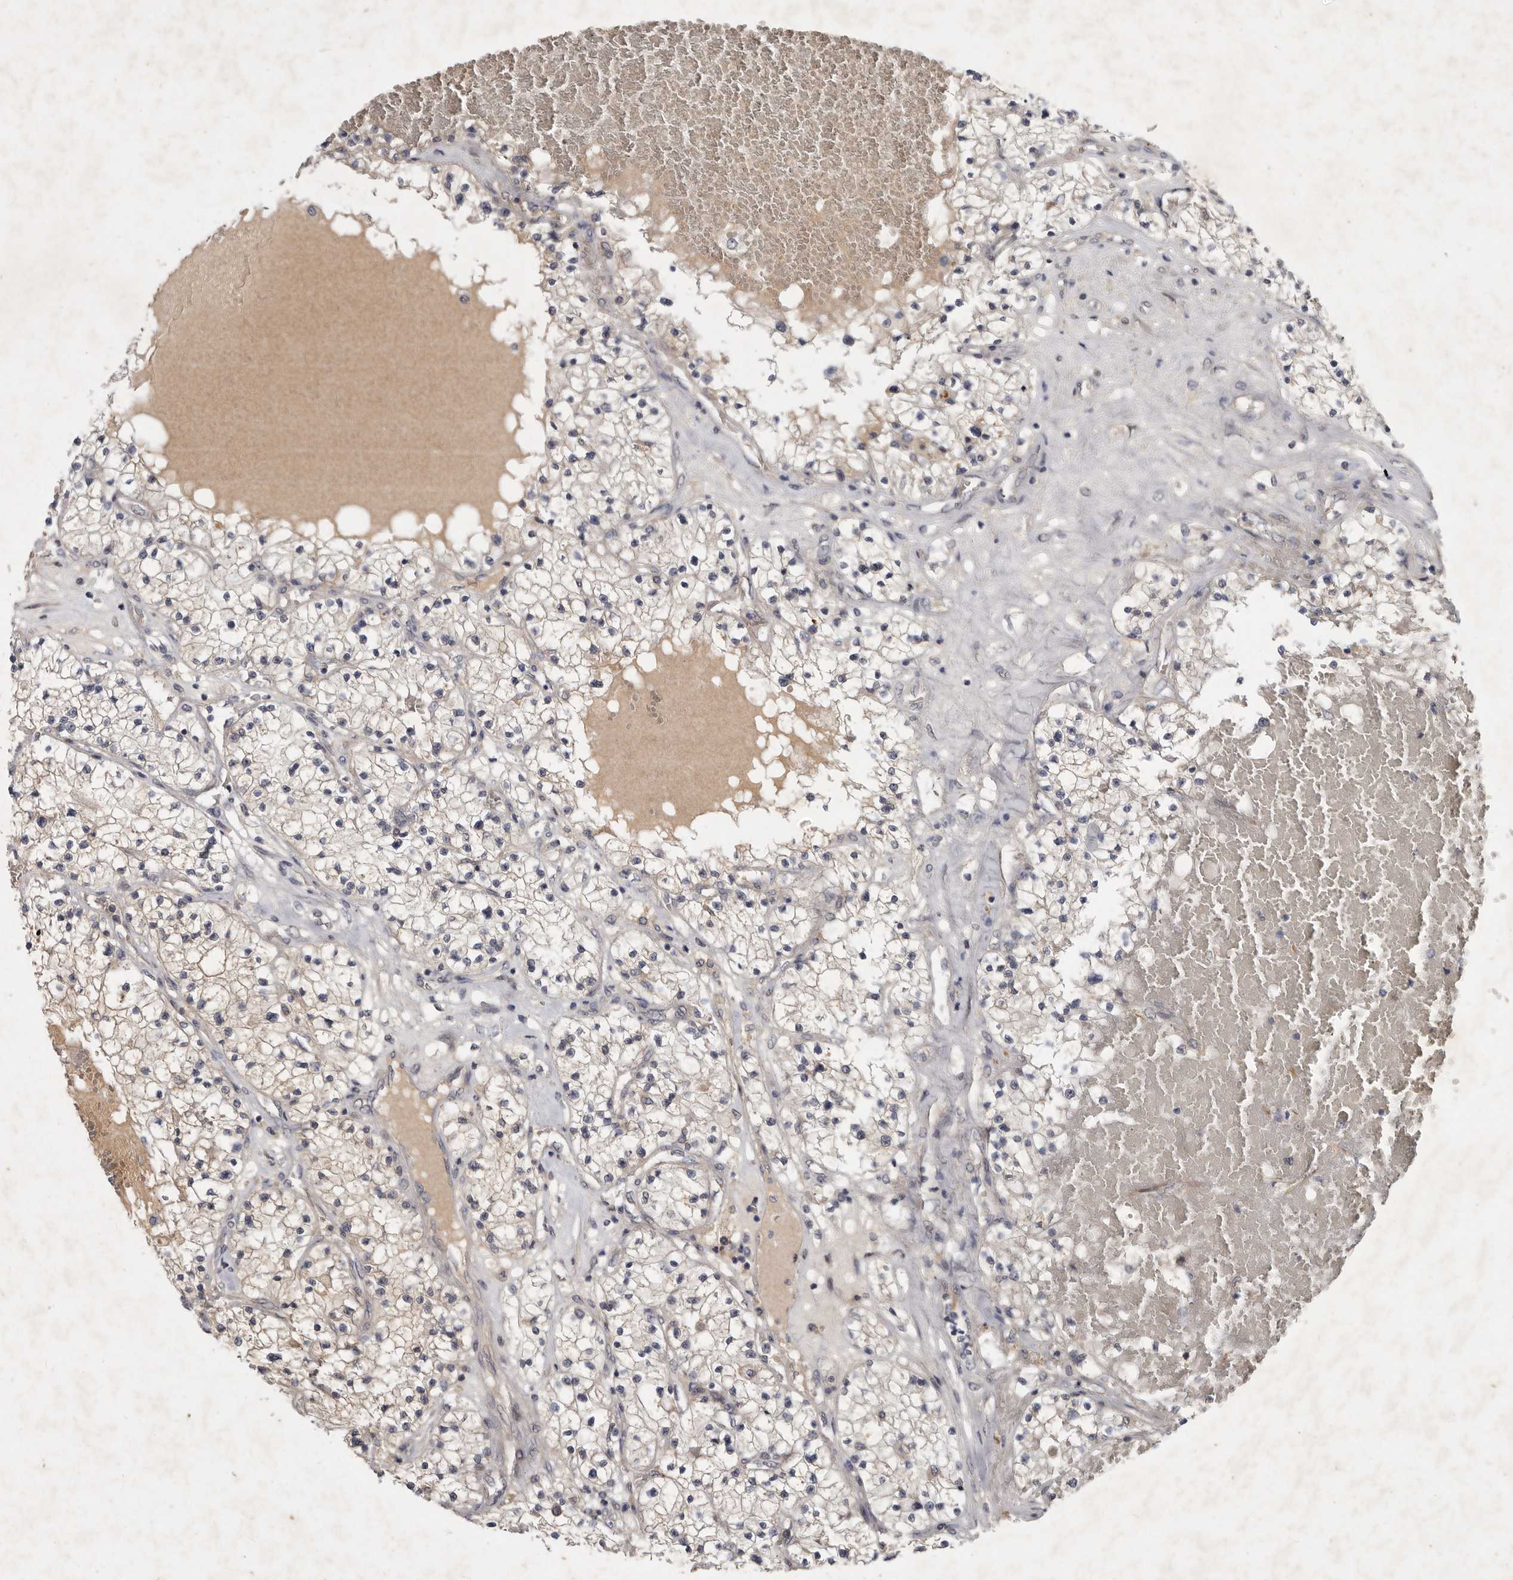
{"staining": {"intensity": "negative", "quantity": "none", "location": "none"}, "tissue": "renal cancer", "cell_type": "Tumor cells", "image_type": "cancer", "snomed": [{"axis": "morphology", "description": "Normal tissue, NOS"}, {"axis": "morphology", "description": "Adenocarcinoma, NOS"}, {"axis": "topography", "description": "Kidney"}], "caption": "IHC photomicrograph of neoplastic tissue: human renal cancer stained with DAB exhibits no significant protein expression in tumor cells.", "gene": "SLC22A1", "patient": {"sex": "male", "age": 68}}